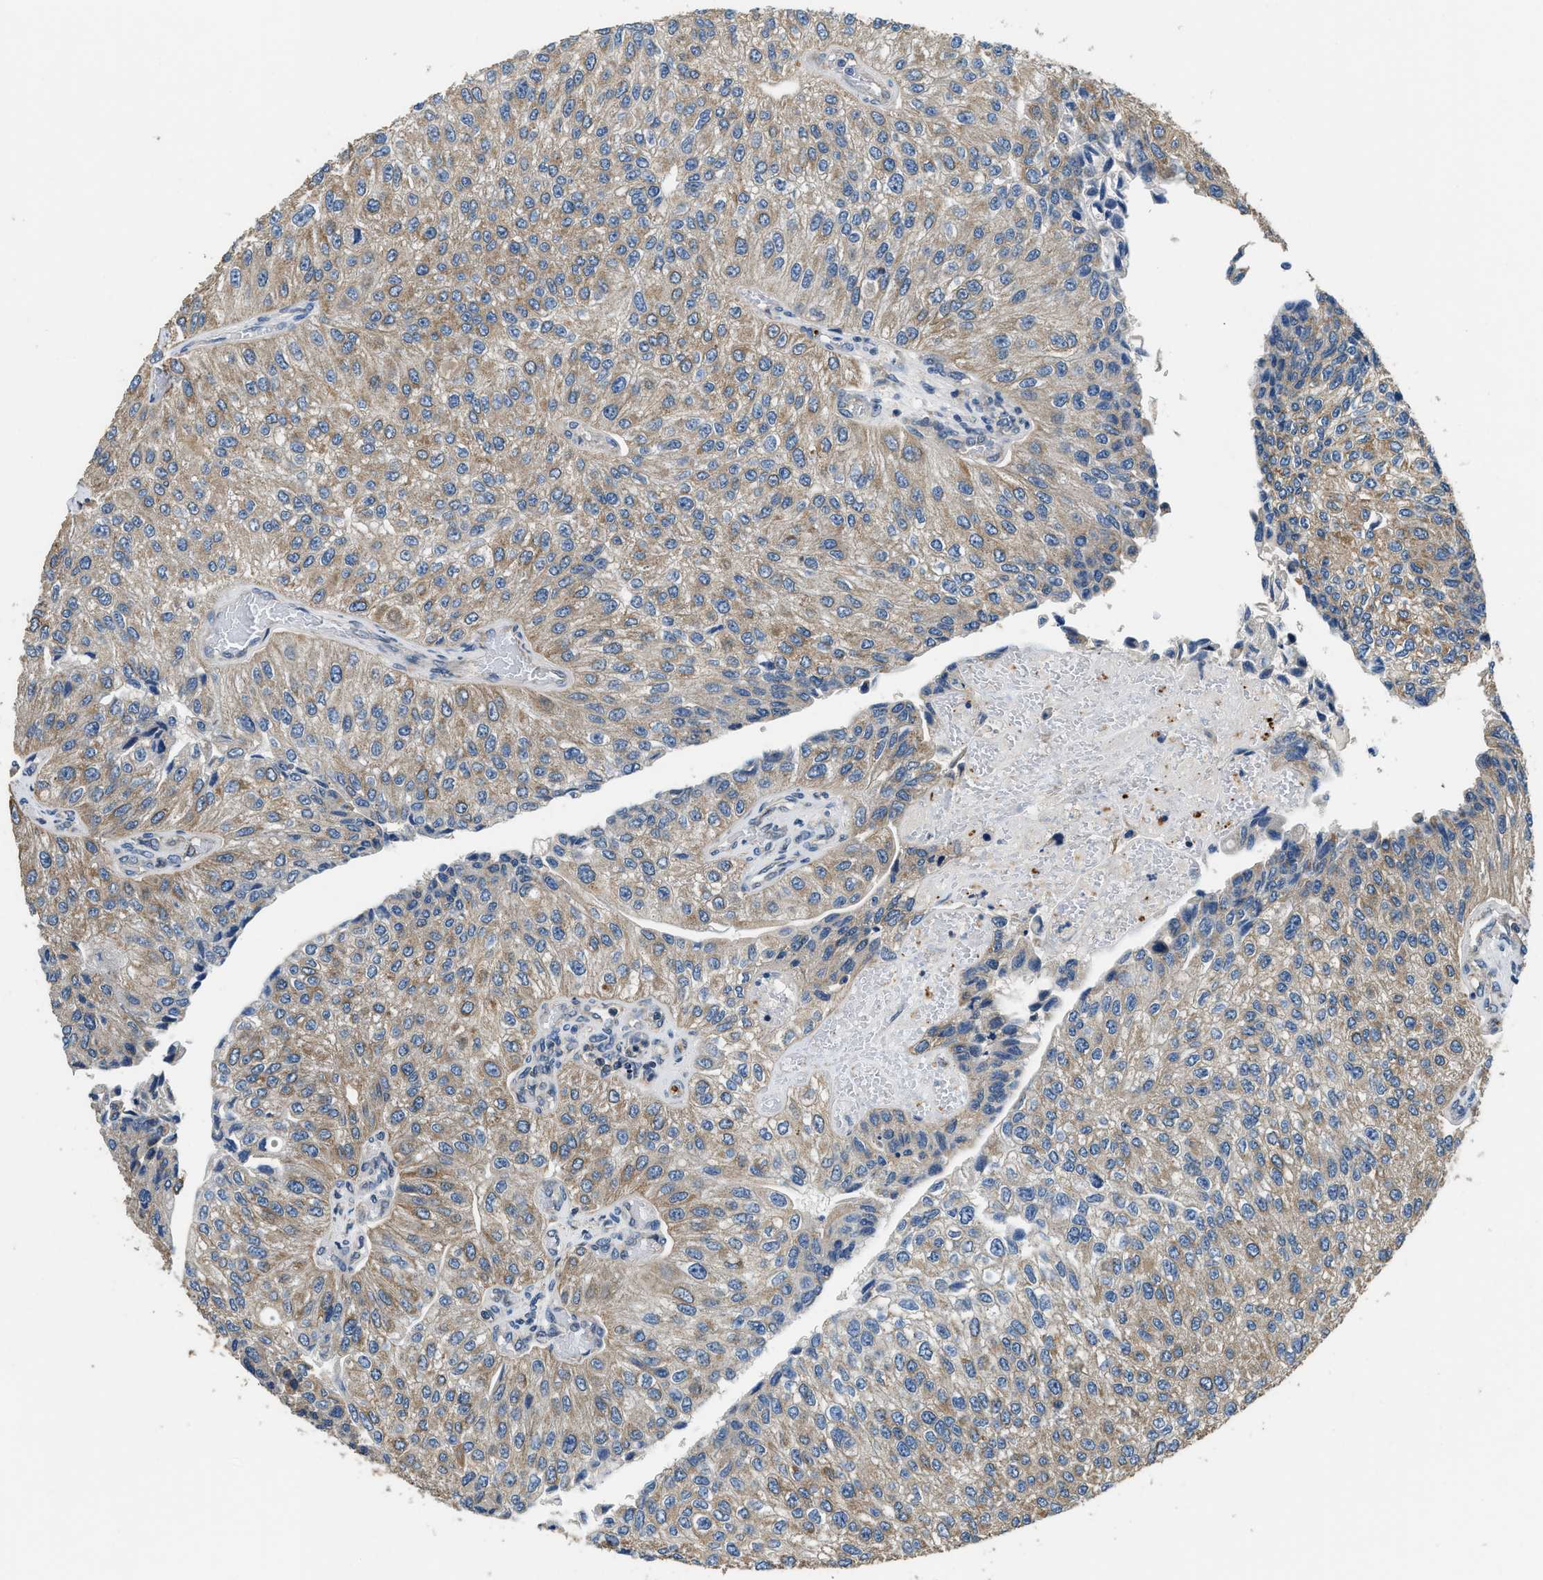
{"staining": {"intensity": "moderate", "quantity": "25%-75%", "location": "cytoplasmic/membranous"}, "tissue": "urothelial cancer", "cell_type": "Tumor cells", "image_type": "cancer", "snomed": [{"axis": "morphology", "description": "Urothelial carcinoma, High grade"}, {"axis": "topography", "description": "Kidney"}, {"axis": "topography", "description": "Urinary bladder"}], "caption": "Immunohistochemistry (DAB (3,3'-diaminobenzidine)) staining of human urothelial cancer exhibits moderate cytoplasmic/membranous protein staining in about 25%-75% of tumor cells. The protein of interest is shown in brown color, while the nuclei are stained blue.", "gene": "SSH2", "patient": {"sex": "male", "age": 77}}